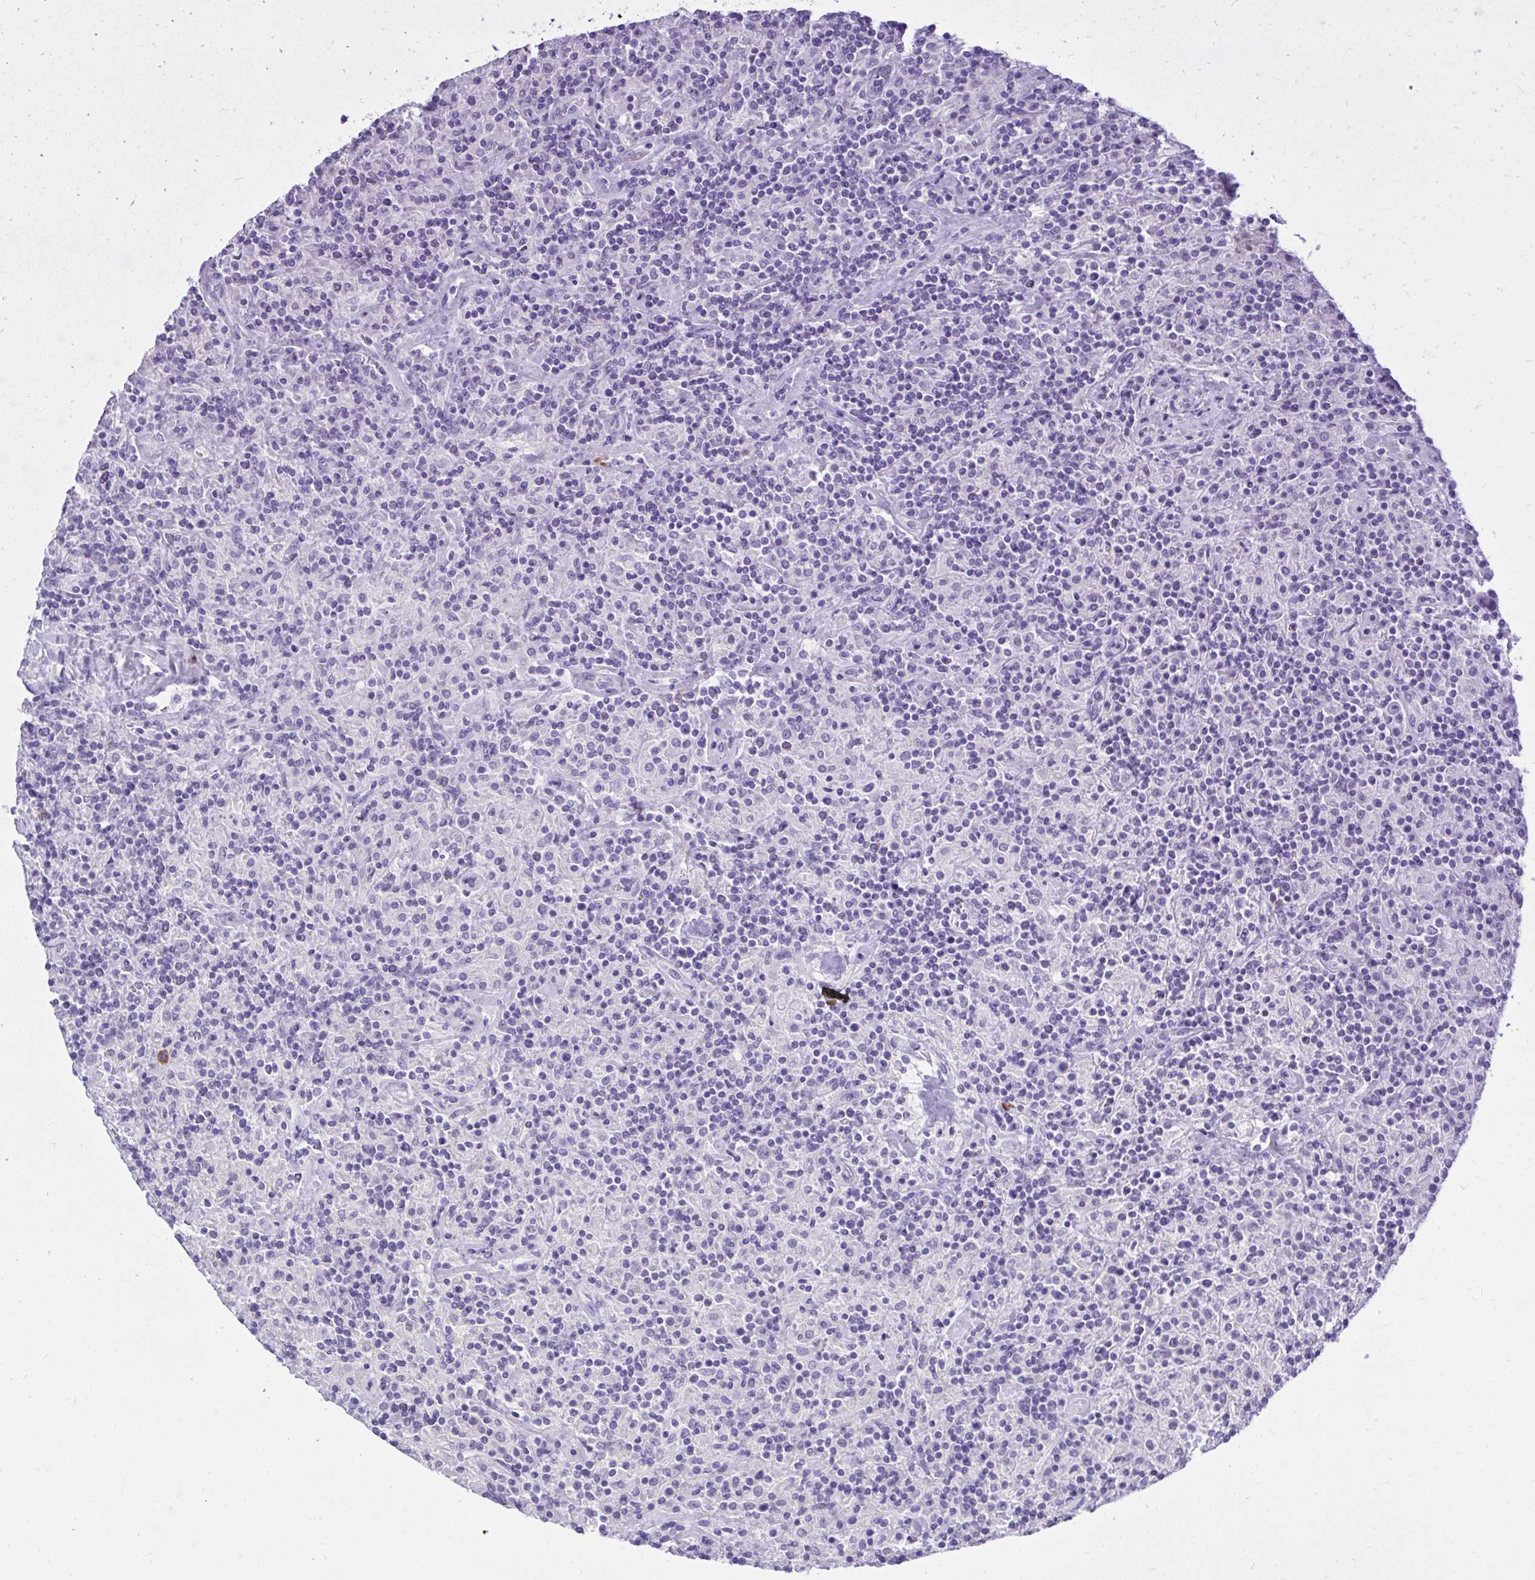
{"staining": {"intensity": "negative", "quantity": "none", "location": "none"}, "tissue": "lymphoma", "cell_type": "Tumor cells", "image_type": "cancer", "snomed": [{"axis": "morphology", "description": "Hodgkin's disease, NOS"}, {"axis": "topography", "description": "Lymph node"}], "caption": "Immunohistochemistry (IHC) of Hodgkin's disease exhibits no positivity in tumor cells.", "gene": "PSD", "patient": {"sex": "male", "age": 70}}